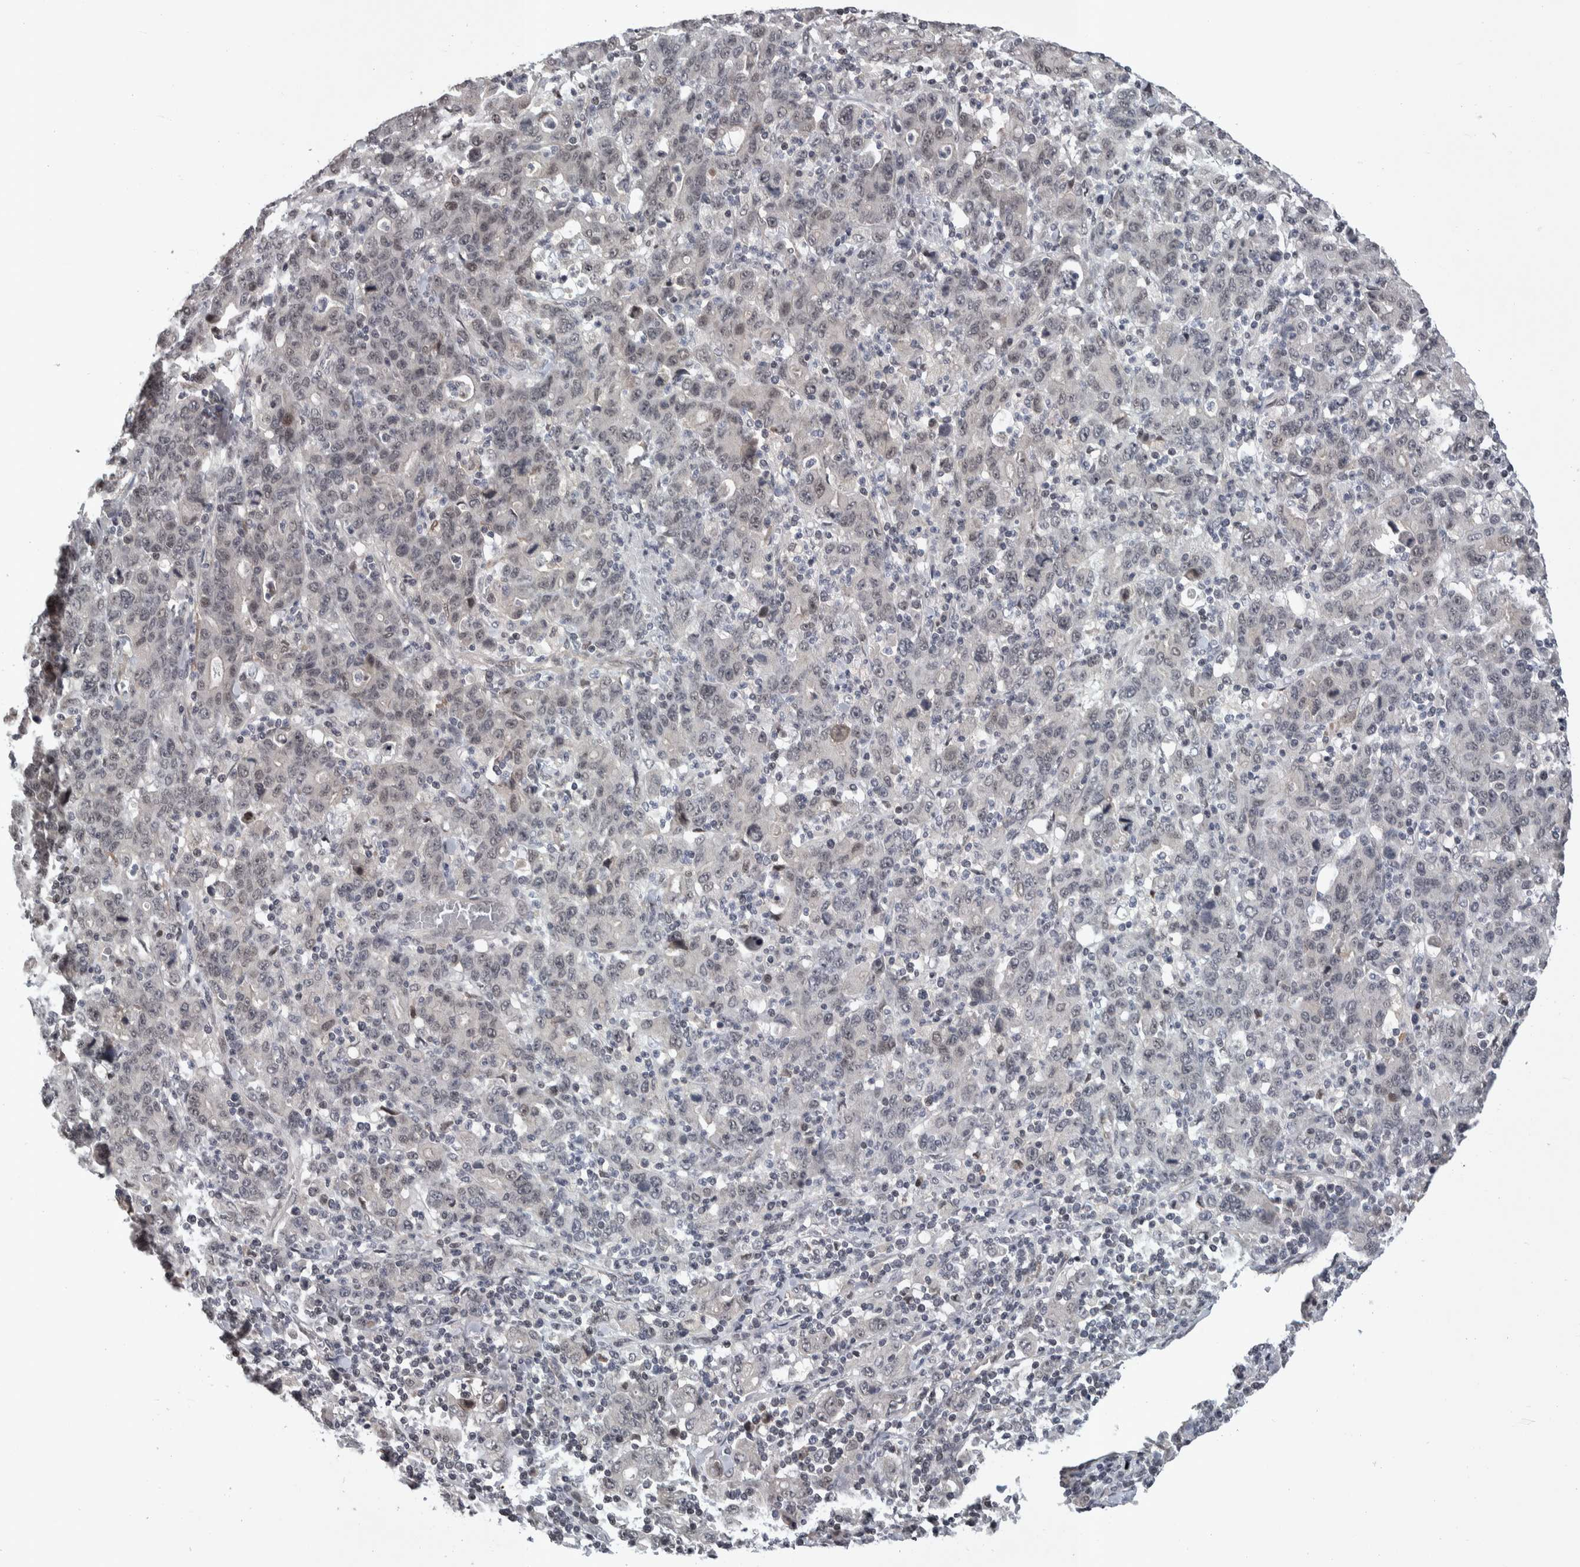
{"staining": {"intensity": "weak", "quantity": "<25%", "location": "nuclear"}, "tissue": "stomach cancer", "cell_type": "Tumor cells", "image_type": "cancer", "snomed": [{"axis": "morphology", "description": "Adenocarcinoma, NOS"}, {"axis": "topography", "description": "Stomach, upper"}], "caption": "Tumor cells show no significant protein positivity in stomach cancer (adenocarcinoma).", "gene": "ZSCAN21", "patient": {"sex": "male", "age": 69}}